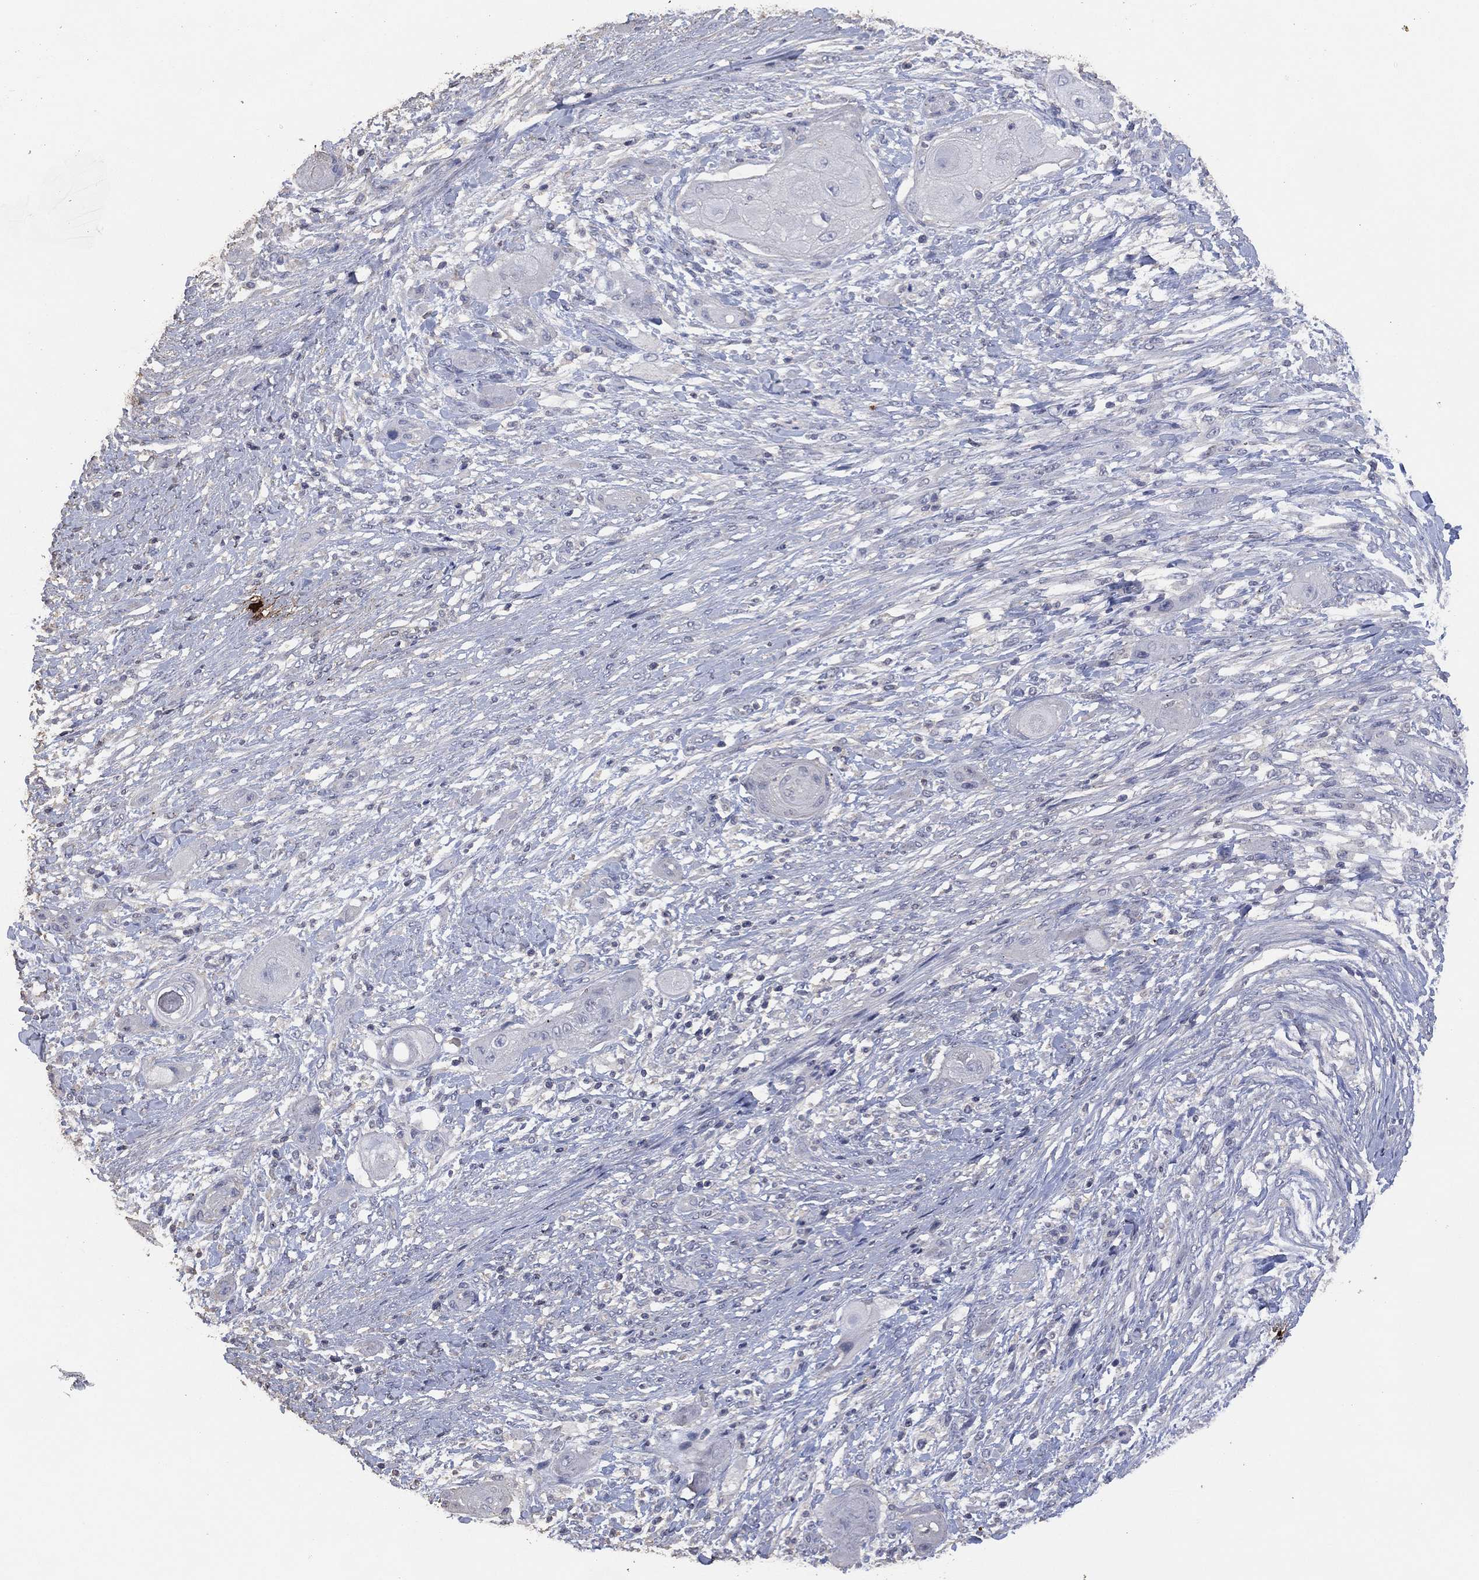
{"staining": {"intensity": "negative", "quantity": "none", "location": "none"}, "tissue": "skin cancer", "cell_type": "Tumor cells", "image_type": "cancer", "snomed": [{"axis": "morphology", "description": "Squamous cell carcinoma, NOS"}, {"axis": "topography", "description": "Skin"}], "caption": "Skin squamous cell carcinoma was stained to show a protein in brown. There is no significant positivity in tumor cells.", "gene": "ADPRHL1", "patient": {"sex": "male", "age": 62}}